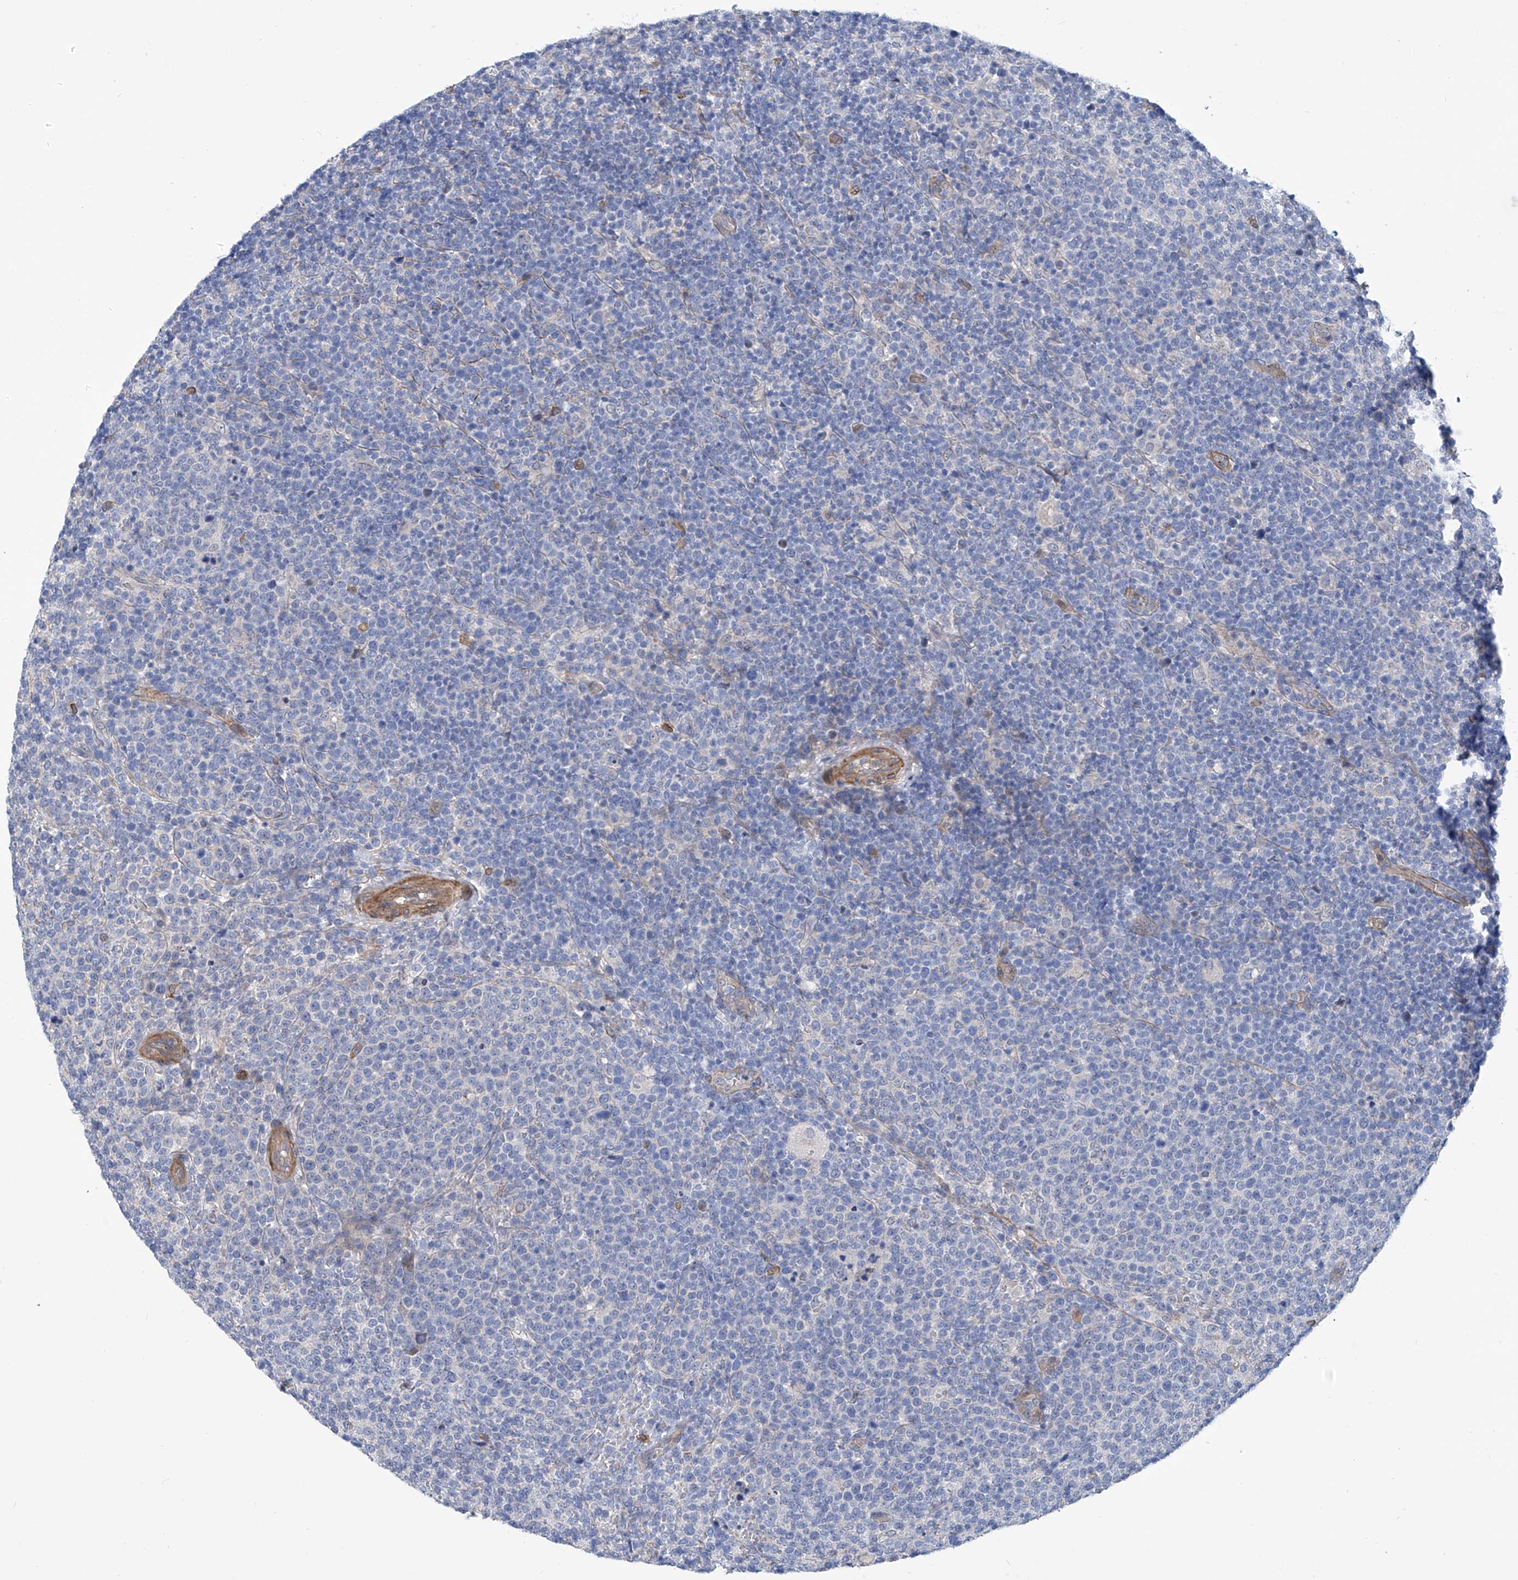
{"staining": {"intensity": "negative", "quantity": "none", "location": "none"}, "tissue": "lymphoma", "cell_type": "Tumor cells", "image_type": "cancer", "snomed": [{"axis": "morphology", "description": "Malignant lymphoma, non-Hodgkin's type, High grade"}, {"axis": "topography", "description": "Lymph node"}], "caption": "IHC image of neoplastic tissue: high-grade malignant lymphoma, non-Hodgkin's type stained with DAB (3,3'-diaminobenzidine) displays no significant protein expression in tumor cells.", "gene": "TNN", "patient": {"sex": "male", "age": 61}}